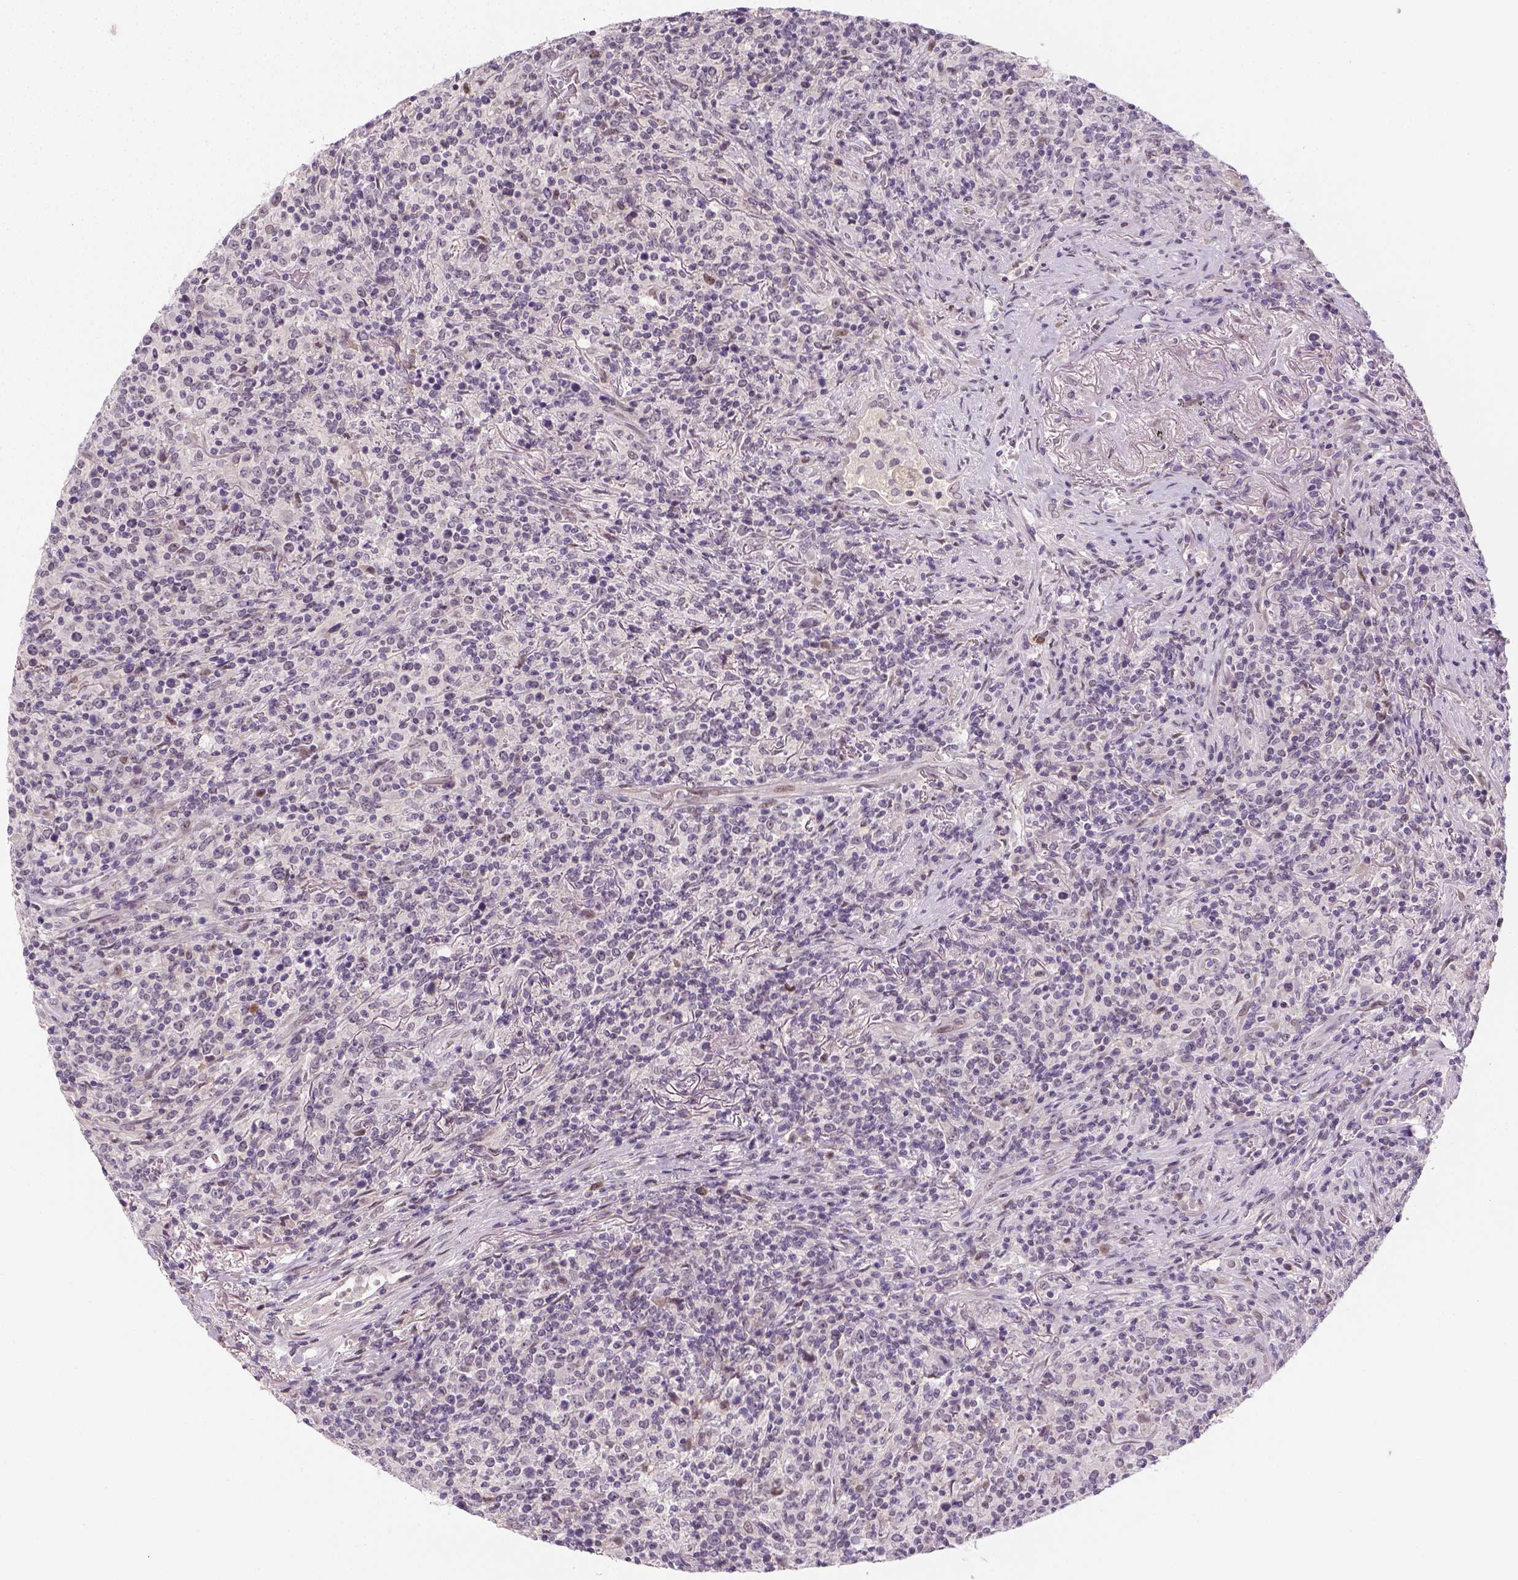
{"staining": {"intensity": "negative", "quantity": "none", "location": "none"}, "tissue": "lymphoma", "cell_type": "Tumor cells", "image_type": "cancer", "snomed": [{"axis": "morphology", "description": "Malignant lymphoma, non-Hodgkin's type, High grade"}, {"axis": "topography", "description": "Lung"}], "caption": "Human lymphoma stained for a protein using immunohistochemistry demonstrates no expression in tumor cells.", "gene": "MAGEB3", "patient": {"sex": "male", "age": 79}}